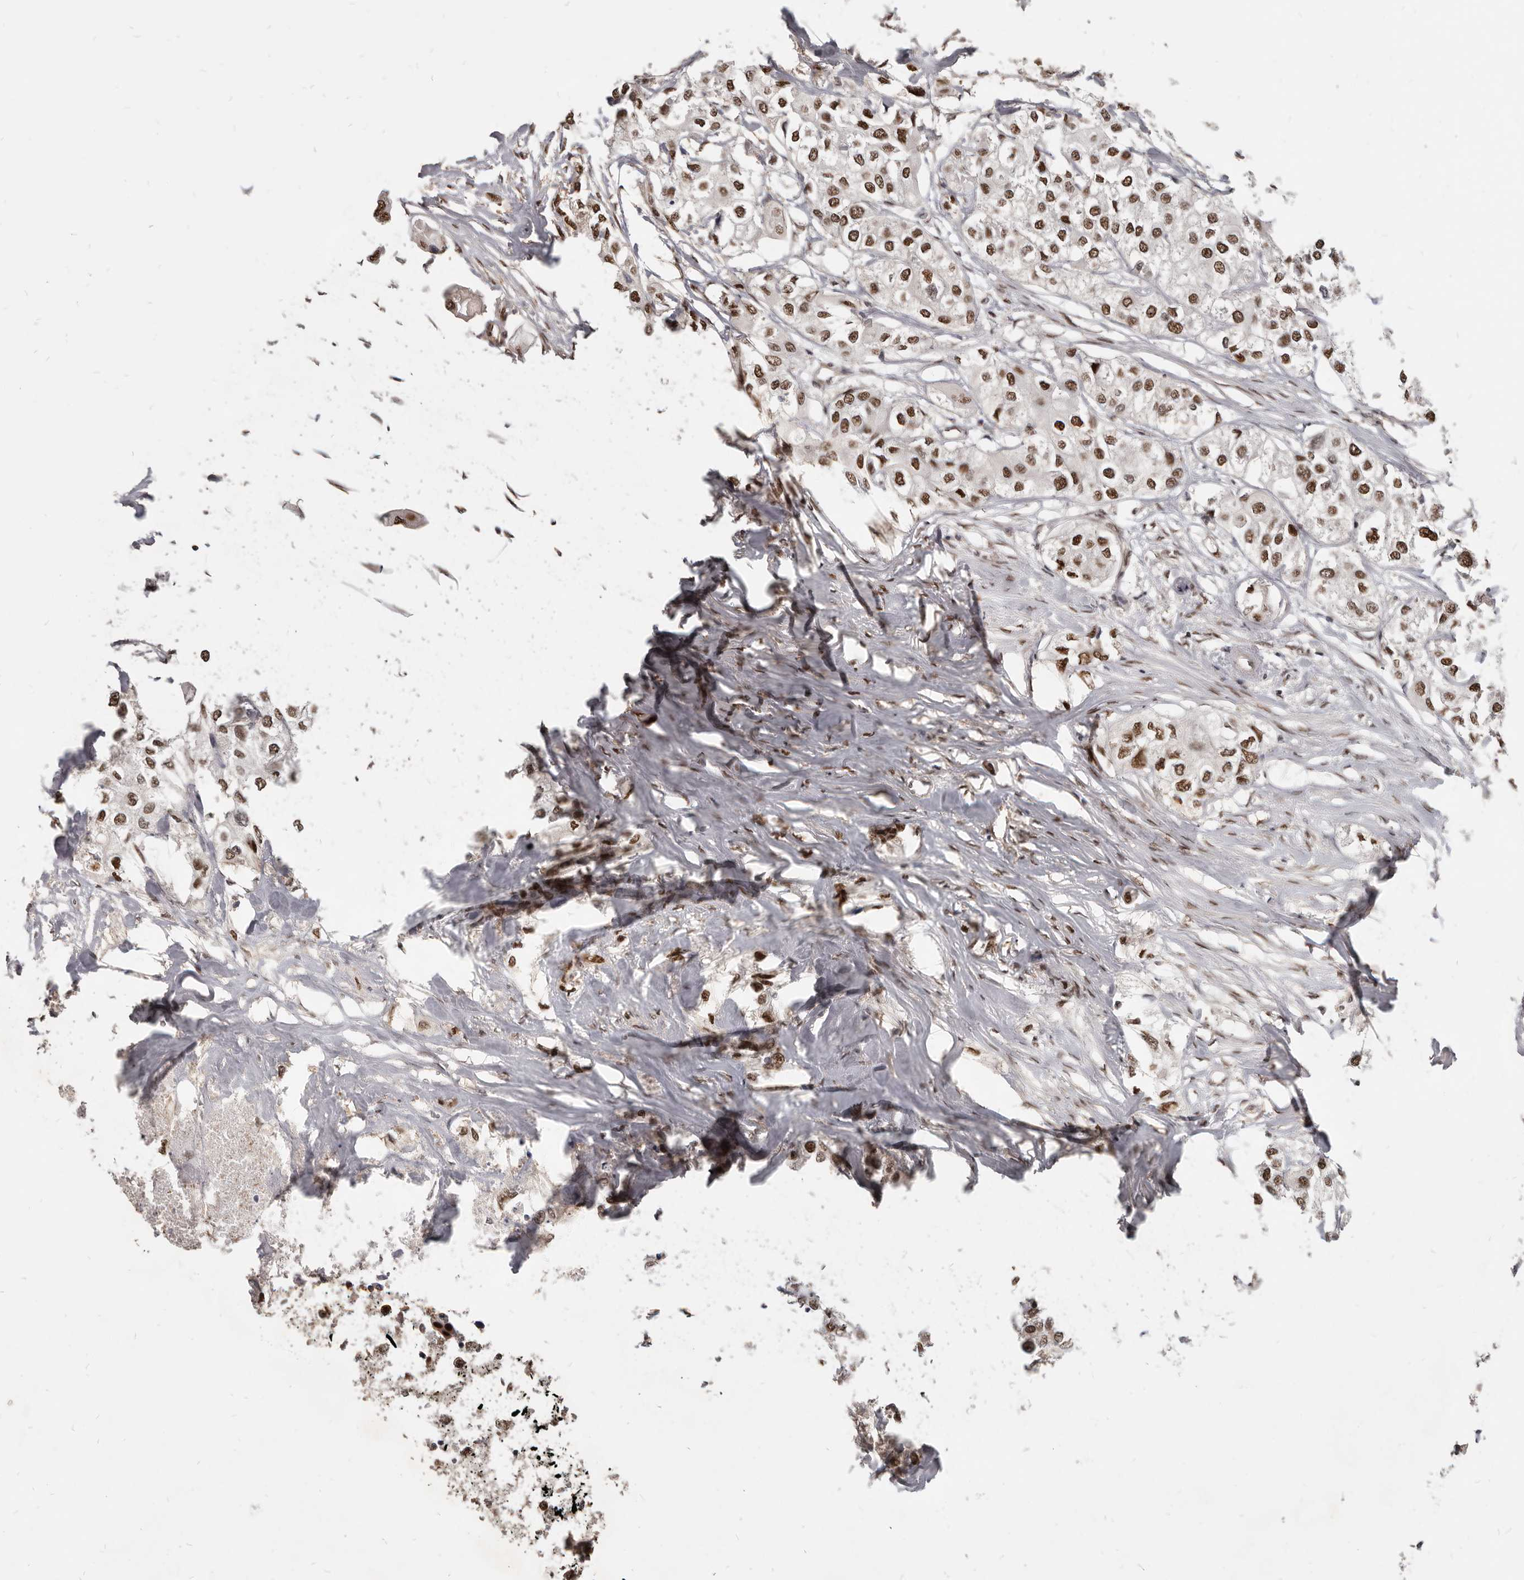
{"staining": {"intensity": "strong", "quantity": ">75%", "location": "nuclear"}, "tissue": "urothelial cancer", "cell_type": "Tumor cells", "image_type": "cancer", "snomed": [{"axis": "morphology", "description": "Urothelial carcinoma, High grade"}, {"axis": "topography", "description": "Urinary bladder"}], "caption": "Brown immunohistochemical staining in human urothelial cancer shows strong nuclear staining in approximately >75% of tumor cells.", "gene": "ATF5", "patient": {"sex": "male", "age": 64}}